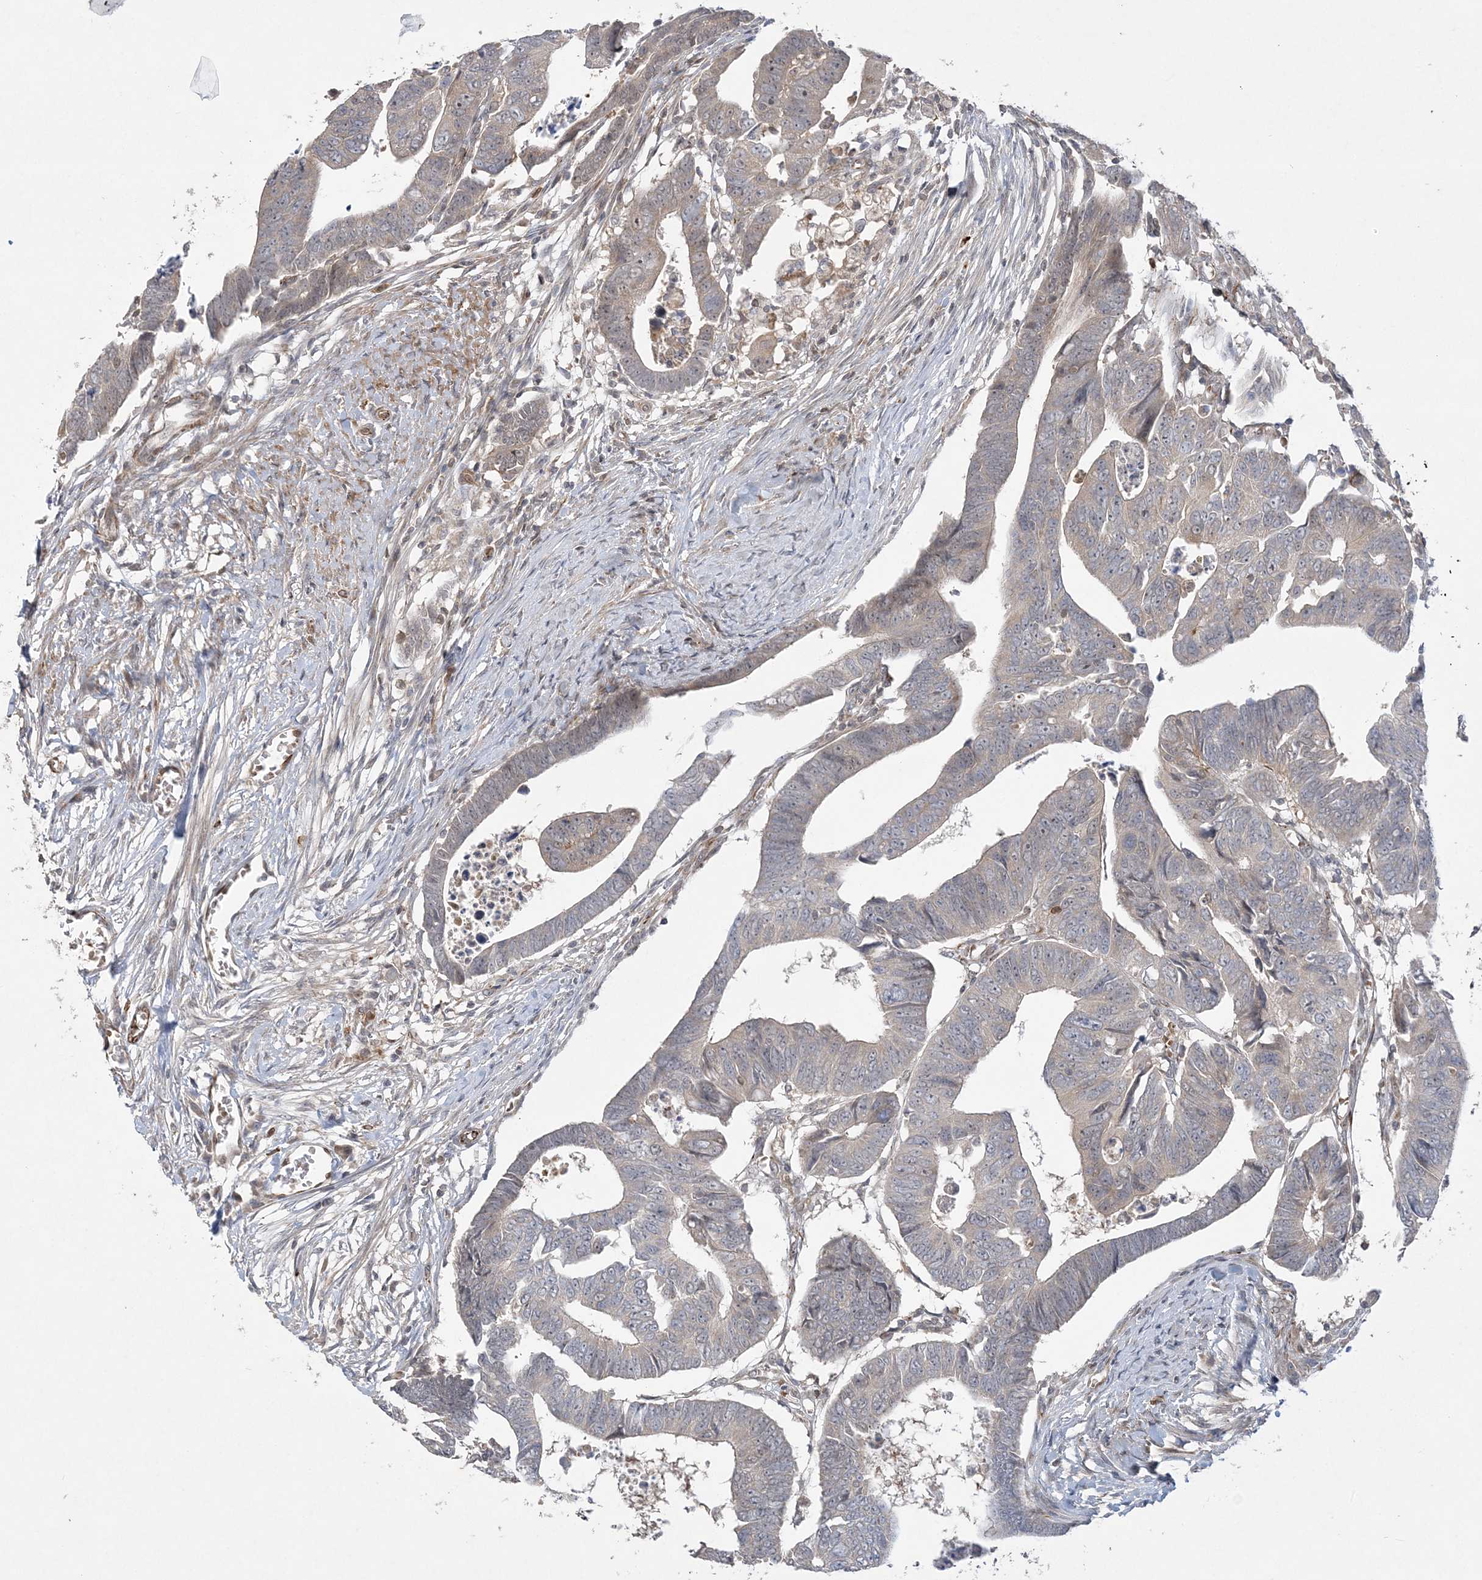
{"staining": {"intensity": "weak", "quantity": "25%-75%", "location": "cytoplasmic/membranous"}, "tissue": "colorectal cancer", "cell_type": "Tumor cells", "image_type": "cancer", "snomed": [{"axis": "morphology", "description": "Adenocarcinoma, NOS"}, {"axis": "topography", "description": "Rectum"}], "caption": "IHC histopathology image of colorectal cancer (adenocarcinoma) stained for a protein (brown), which shows low levels of weak cytoplasmic/membranous staining in approximately 25%-75% of tumor cells.", "gene": "INPP1", "patient": {"sex": "female", "age": 65}}